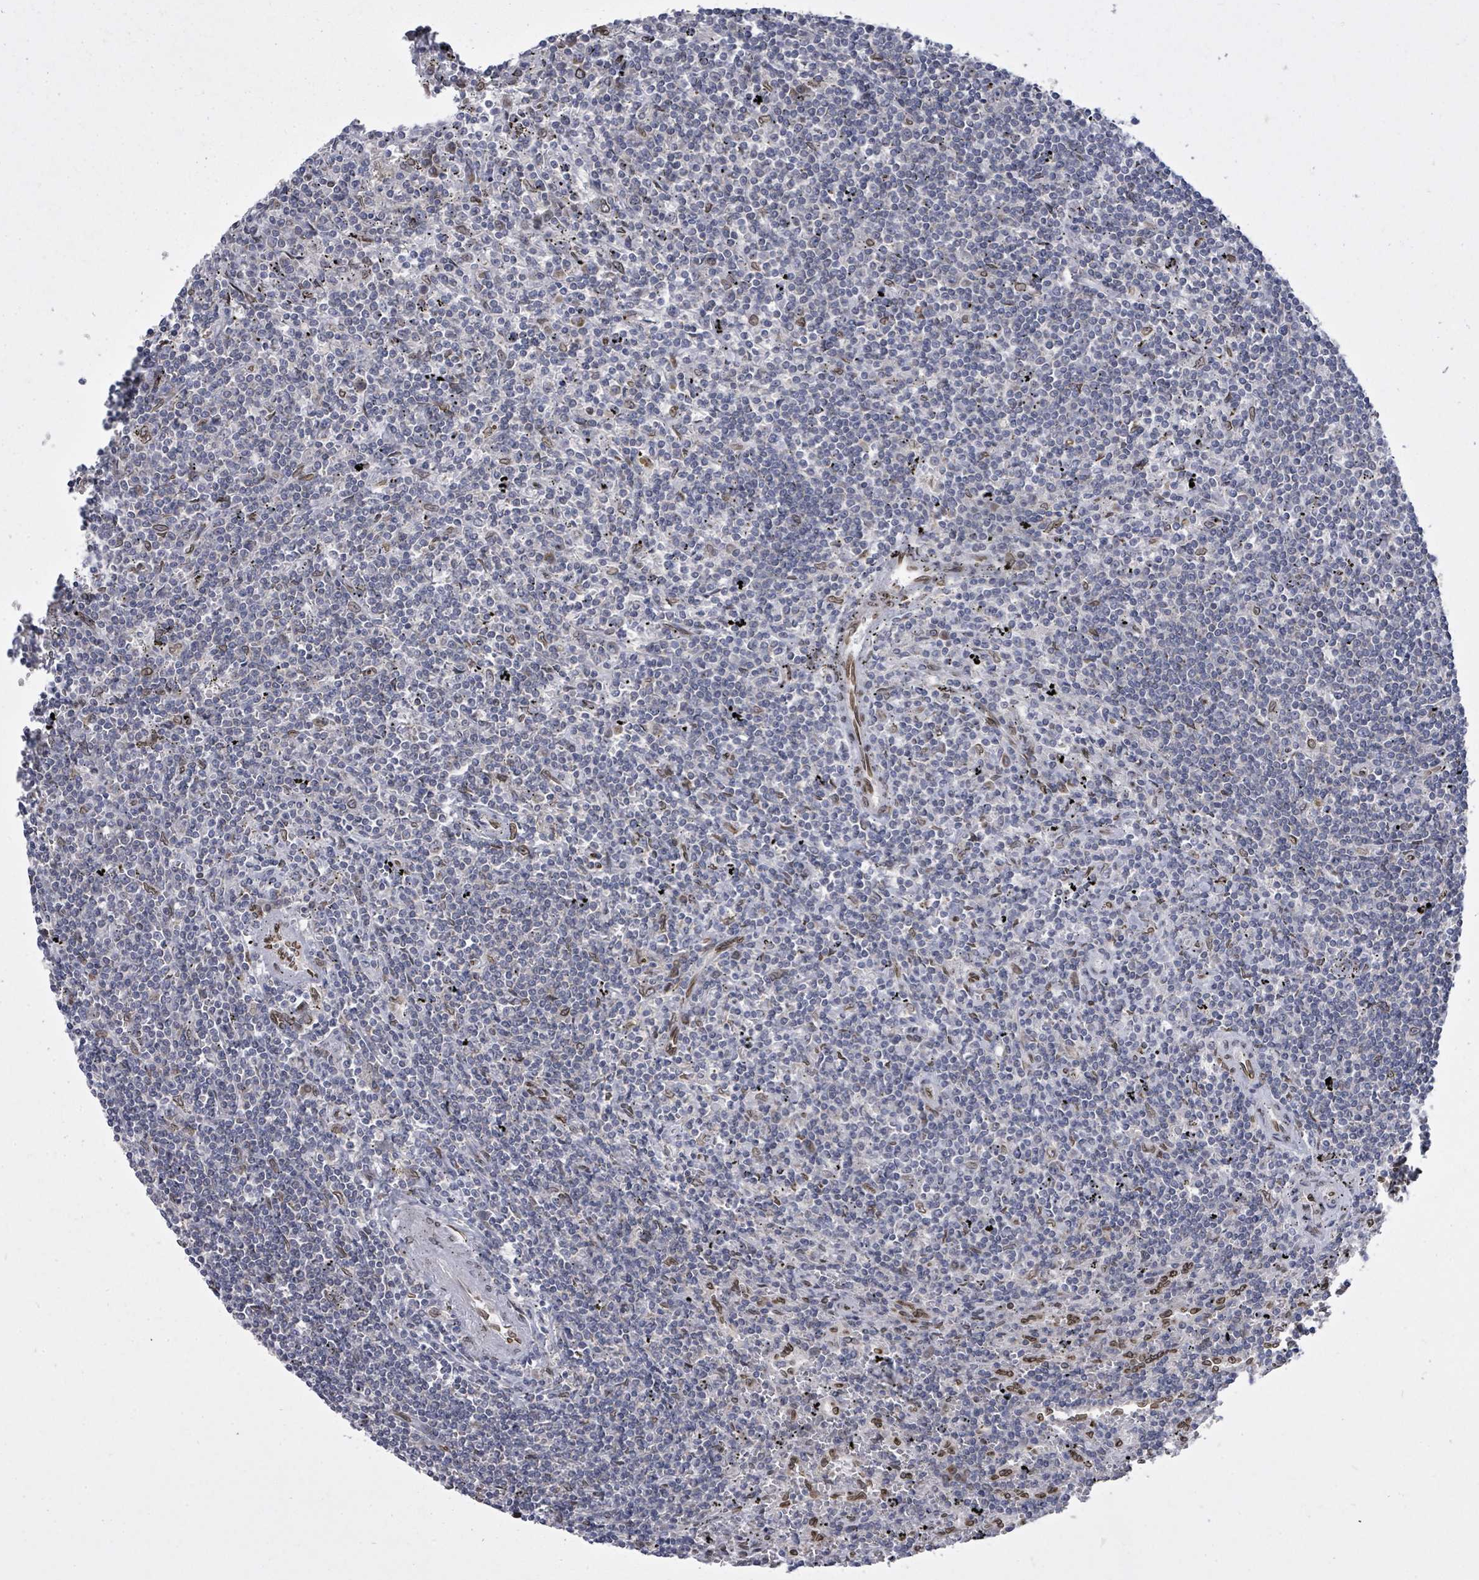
{"staining": {"intensity": "negative", "quantity": "none", "location": "none"}, "tissue": "lymphoma", "cell_type": "Tumor cells", "image_type": "cancer", "snomed": [{"axis": "morphology", "description": "Malignant lymphoma, non-Hodgkin's type, Low grade"}, {"axis": "topography", "description": "Spleen"}], "caption": "Tumor cells are negative for brown protein staining in lymphoma.", "gene": "ARFGAP1", "patient": {"sex": "male", "age": 76}}